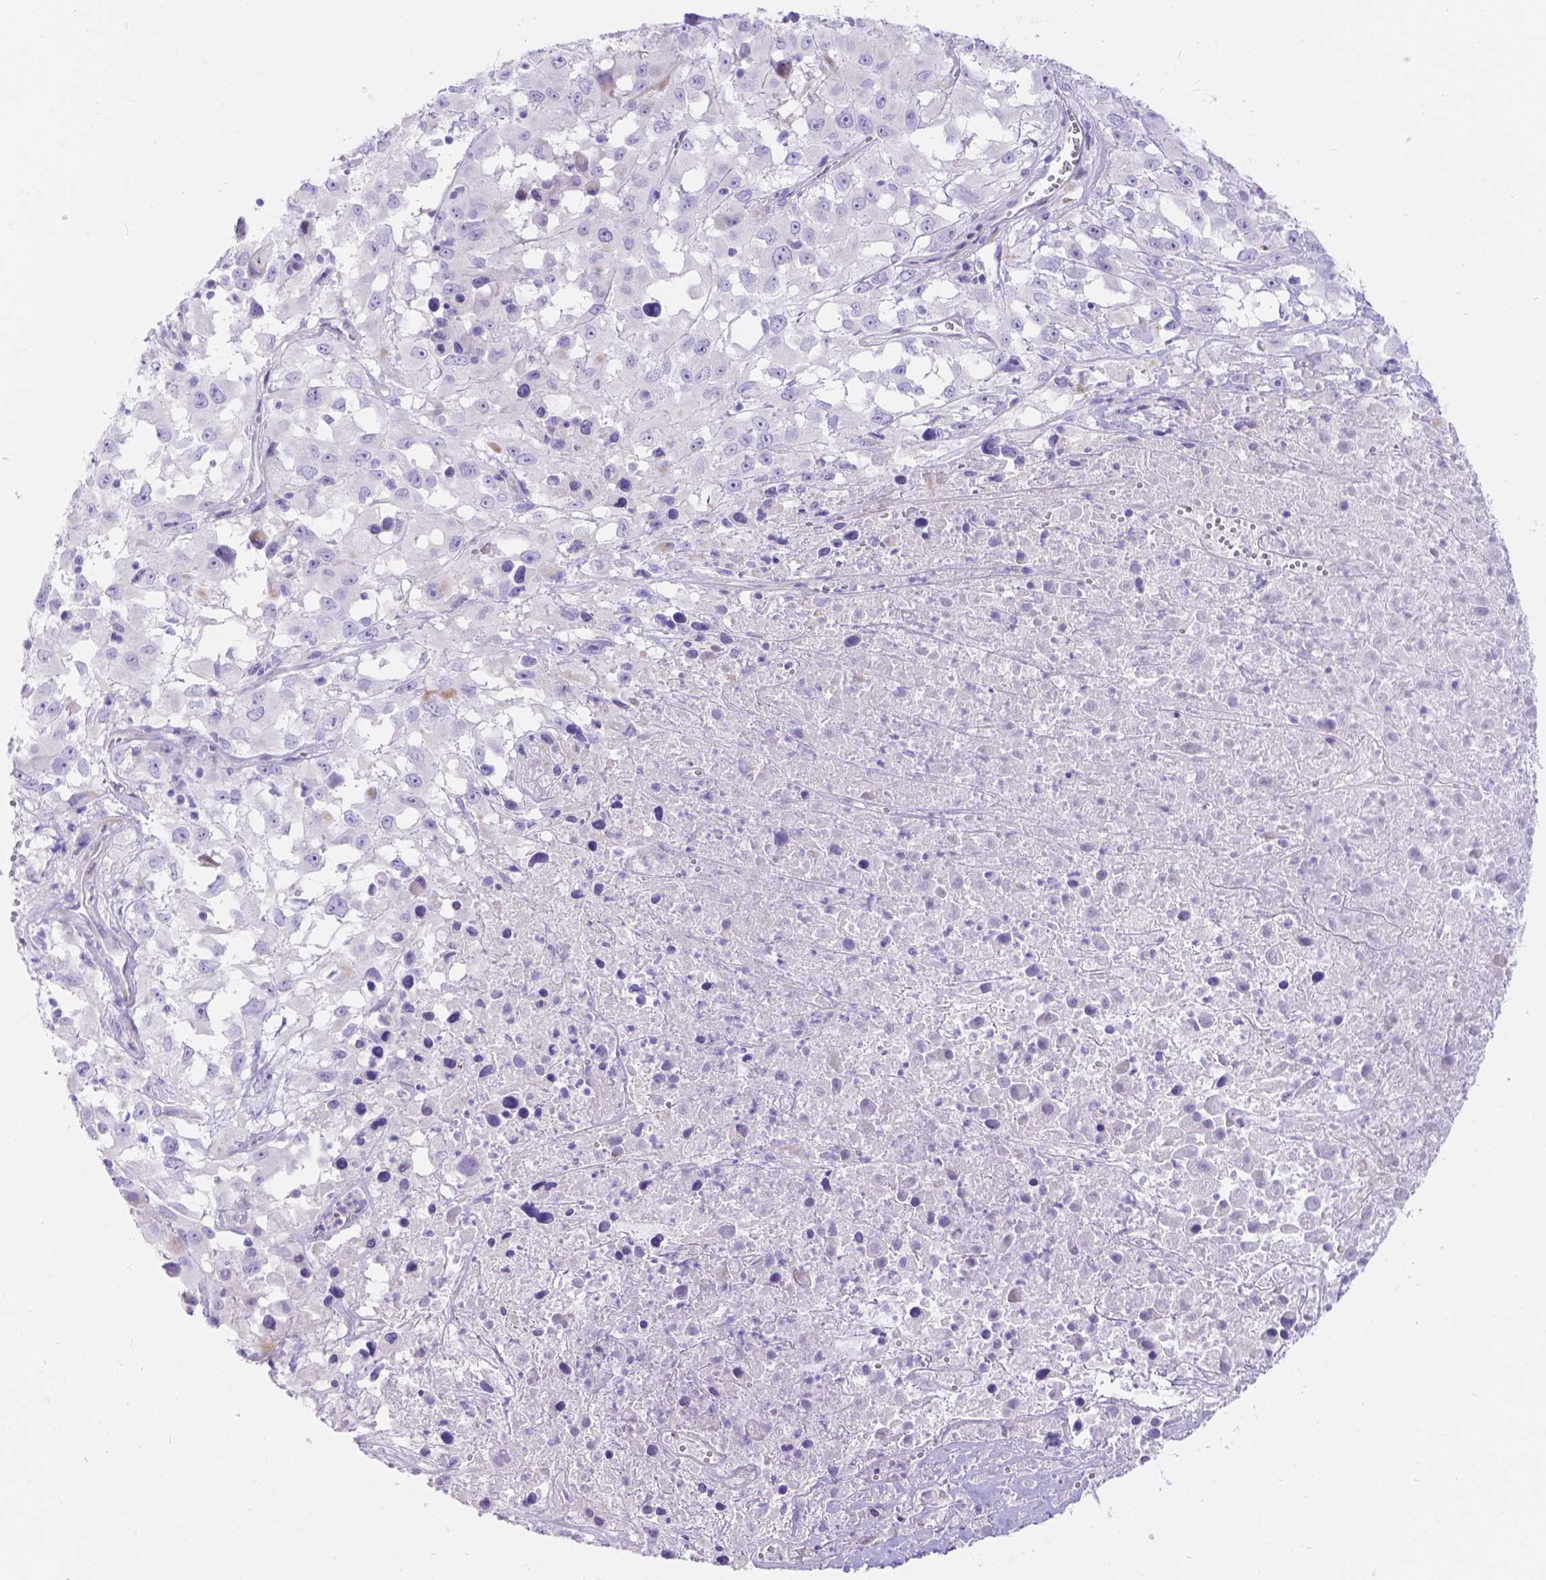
{"staining": {"intensity": "negative", "quantity": "none", "location": "none"}, "tissue": "melanoma", "cell_type": "Tumor cells", "image_type": "cancer", "snomed": [{"axis": "morphology", "description": "Malignant melanoma, Metastatic site"}, {"axis": "topography", "description": "Soft tissue"}], "caption": "The micrograph displays no staining of tumor cells in melanoma.", "gene": "KLHL10", "patient": {"sex": "male", "age": 50}}